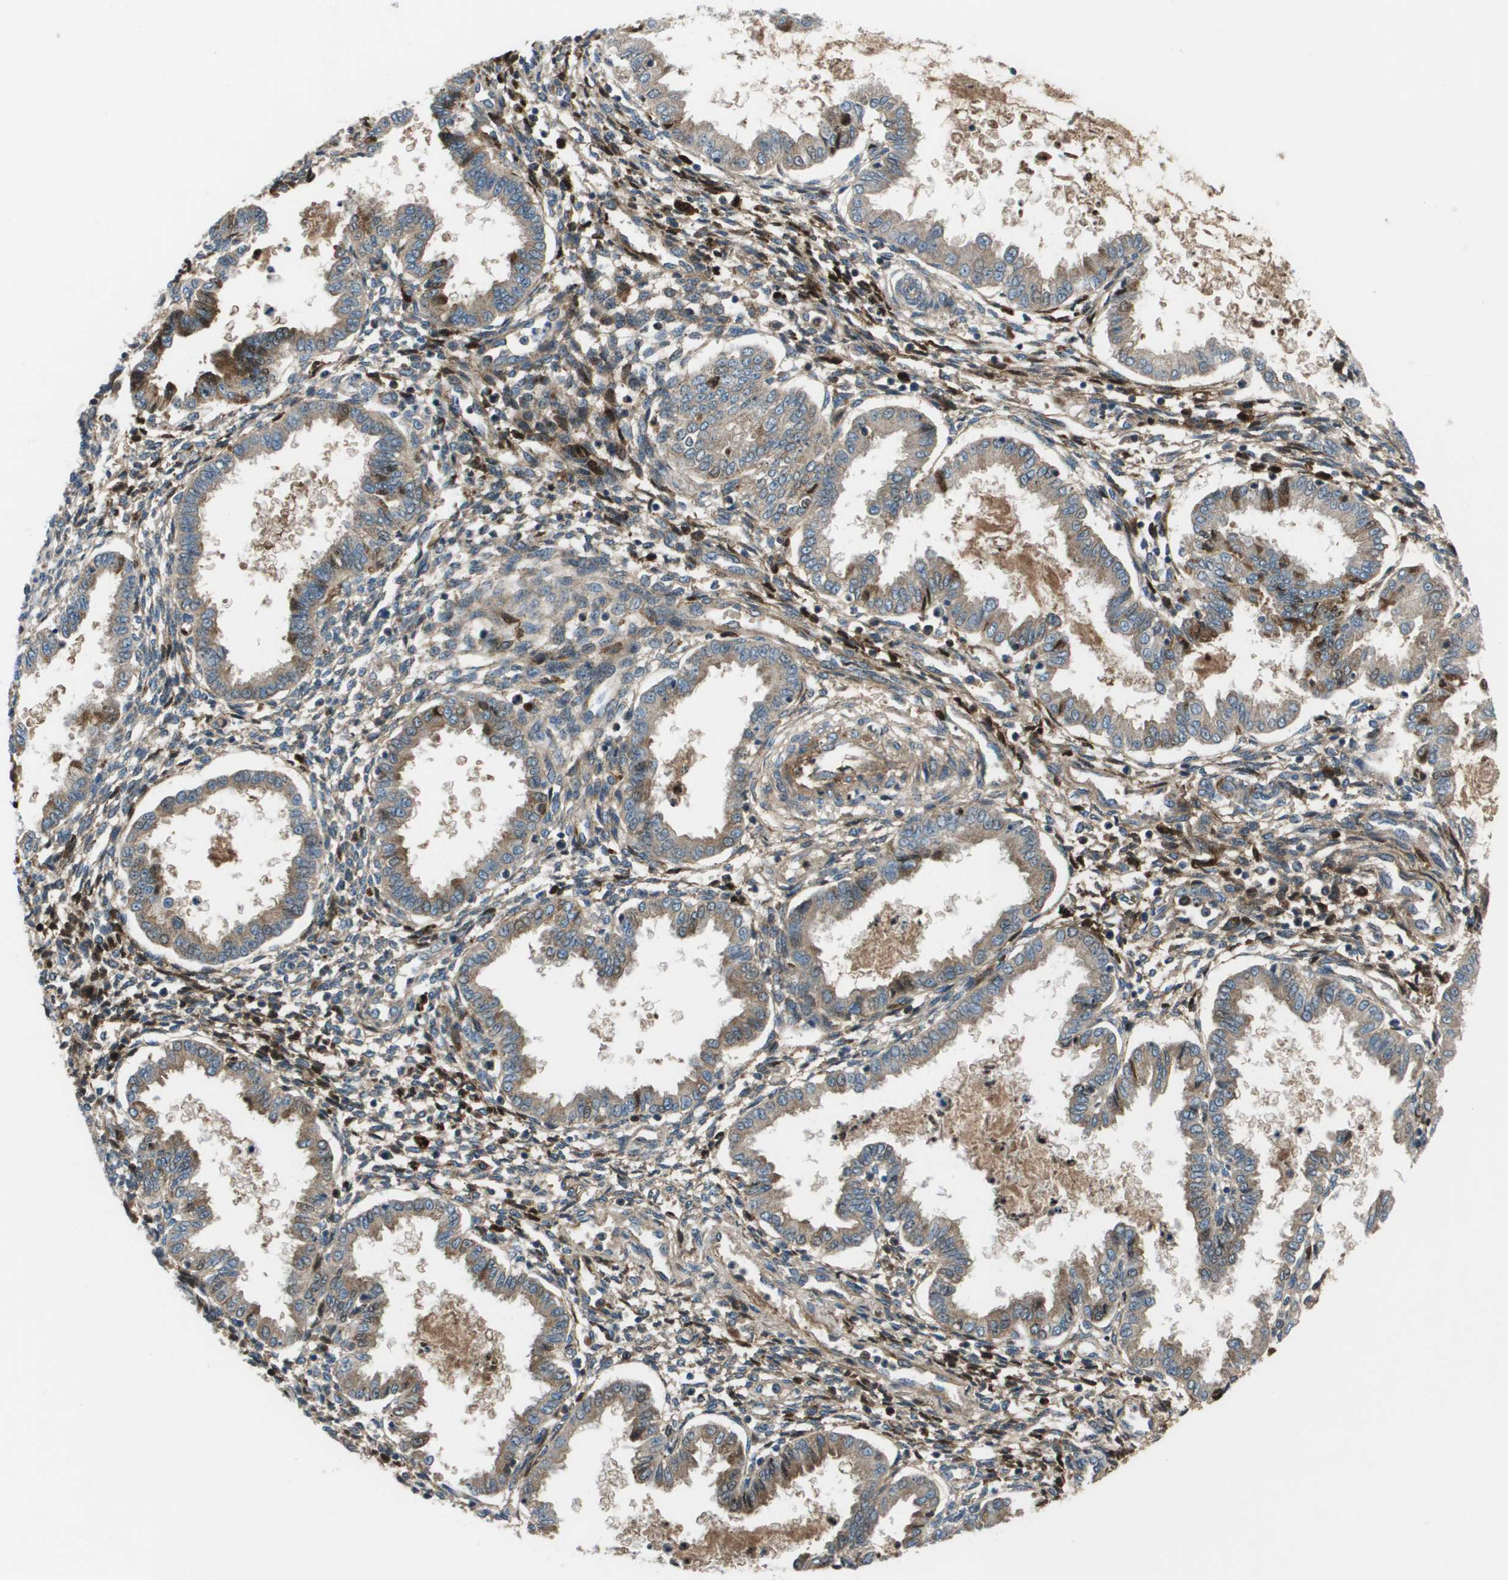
{"staining": {"intensity": "moderate", "quantity": ">75%", "location": "cytoplasmic/membranous"}, "tissue": "endometrium", "cell_type": "Cells in endometrial stroma", "image_type": "normal", "snomed": [{"axis": "morphology", "description": "Normal tissue, NOS"}, {"axis": "topography", "description": "Endometrium"}], "caption": "Endometrium was stained to show a protein in brown. There is medium levels of moderate cytoplasmic/membranous staining in about >75% of cells in endometrial stroma.", "gene": "PCOLCE", "patient": {"sex": "female", "age": 33}}